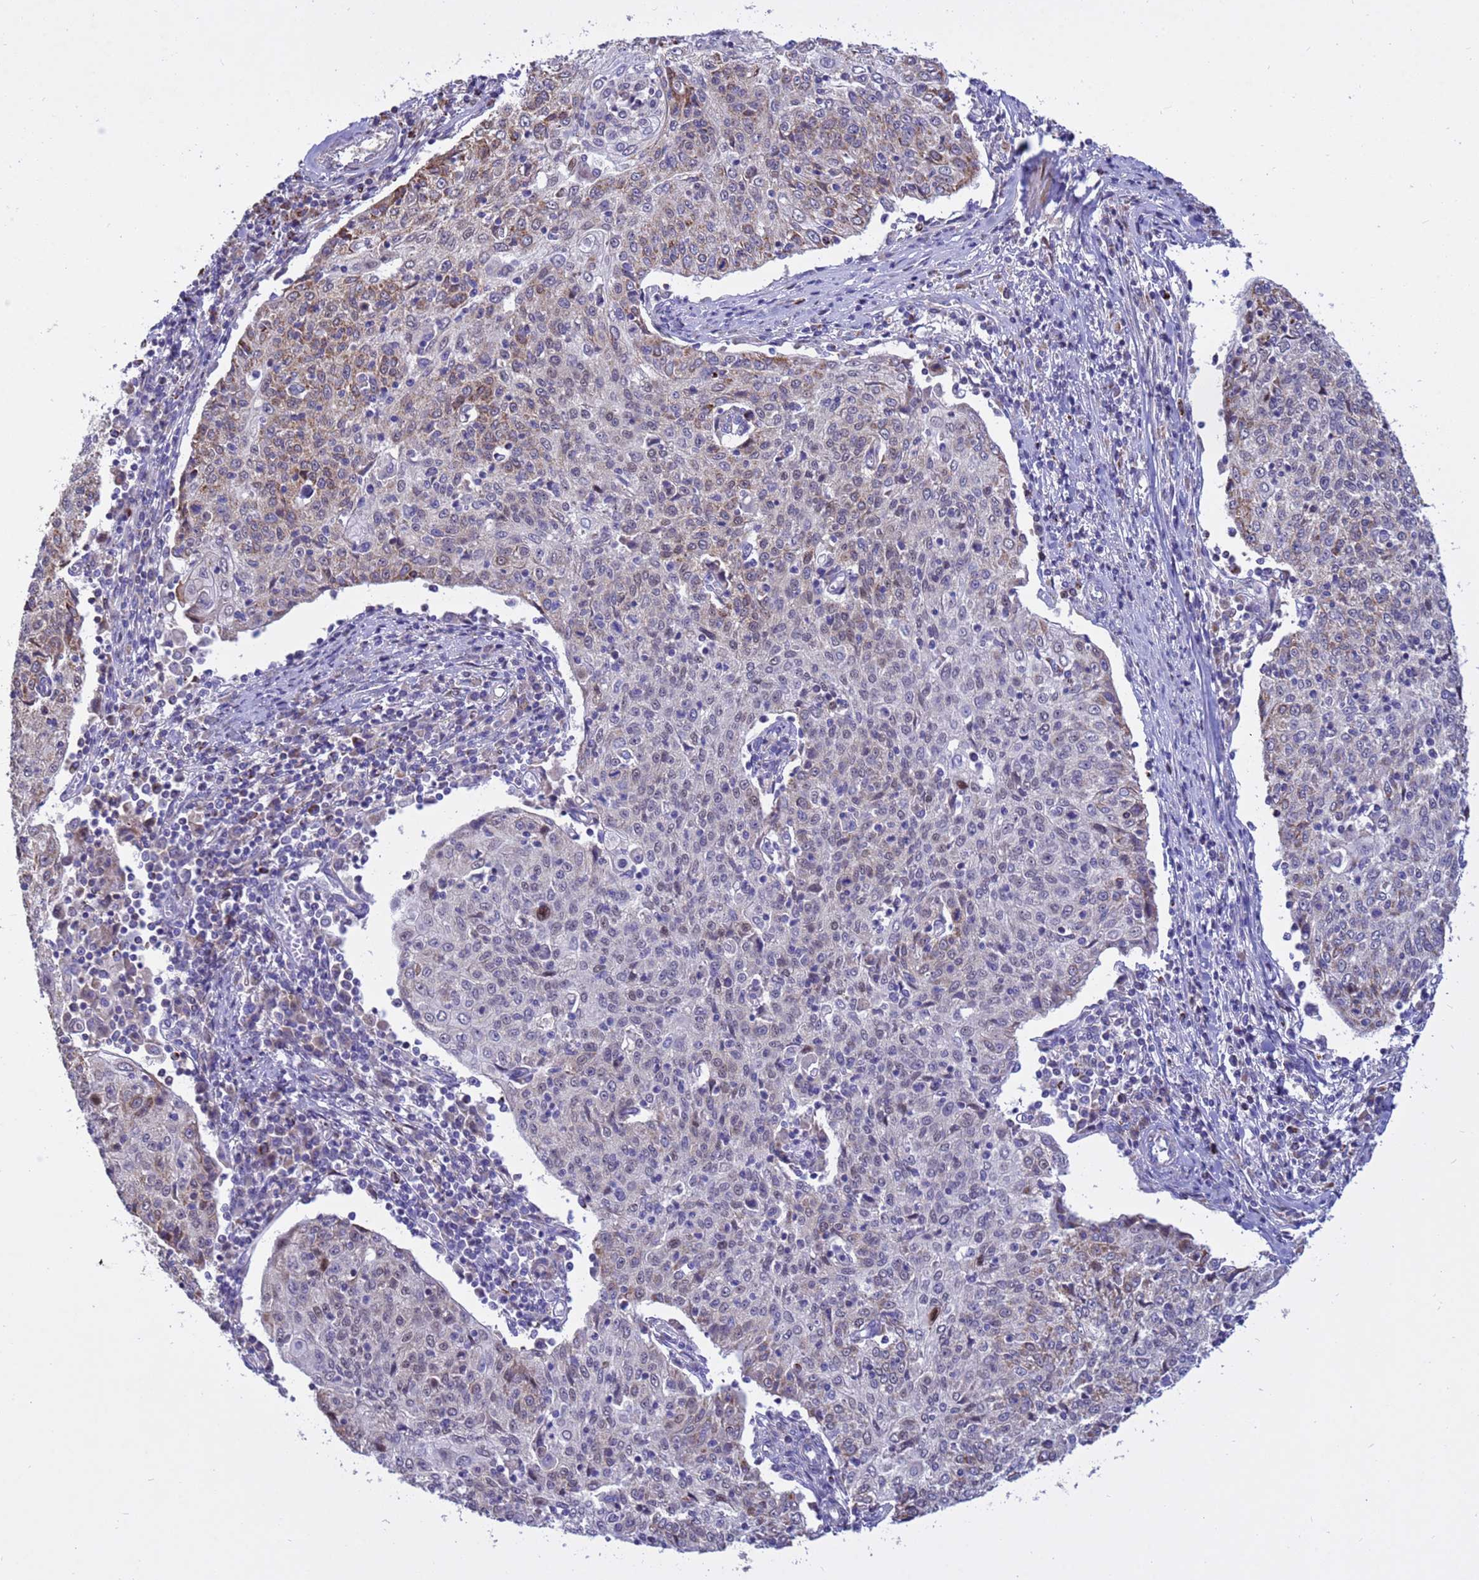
{"staining": {"intensity": "moderate", "quantity": "<25%", "location": "cytoplasmic/membranous"}, "tissue": "cervical cancer", "cell_type": "Tumor cells", "image_type": "cancer", "snomed": [{"axis": "morphology", "description": "Squamous cell carcinoma, NOS"}, {"axis": "topography", "description": "Cervix"}], "caption": "Immunohistochemistry image of neoplastic tissue: human cervical cancer (squamous cell carcinoma) stained using immunohistochemistry (IHC) exhibits low levels of moderate protein expression localized specifically in the cytoplasmic/membranous of tumor cells, appearing as a cytoplasmic/membranous brown color.", "gene": "TUBGCP3", "patient": {"sex": "female", "age": 48}}